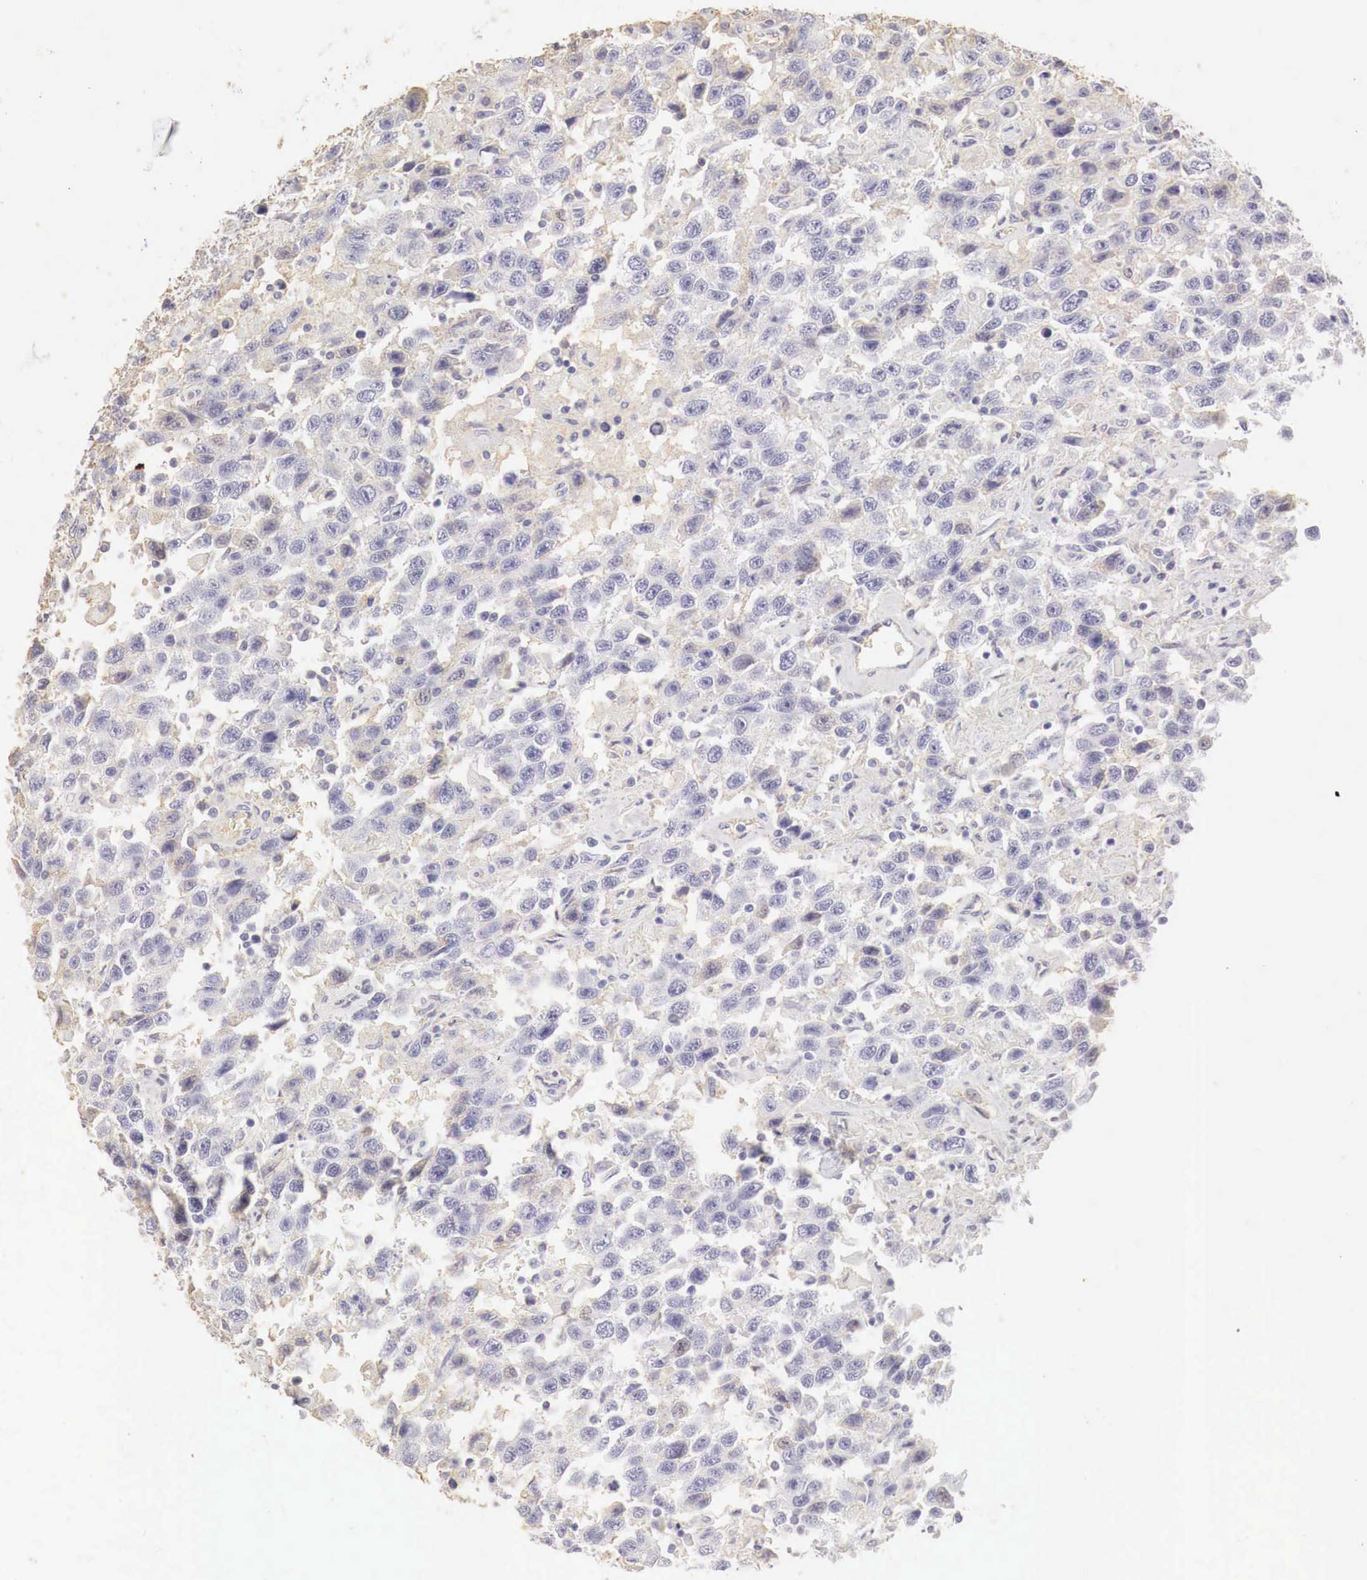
{"staining": {"intensity": "negative", "quantity": "none", "location": "none"}, "tissue": "testis cancer", "cell_type": "Tumor cells", "image_type": "cancer", "snomed": [{"axis": "morphology", "description": "Seminoma, NOS"}, {"axis": "topography", "description": "Testis"}], "caption": "Immunohistochemistry (IHC) photomicrograph of neoplastic tissue: testis seminoma stained with DAB (3,3'-diaminobenzidine) demonstrates no significant protein expression in tumor cells. Nuclei are stained in blue.", "gene": "OTC", "patient": {"sex": "male", "age": 41}}